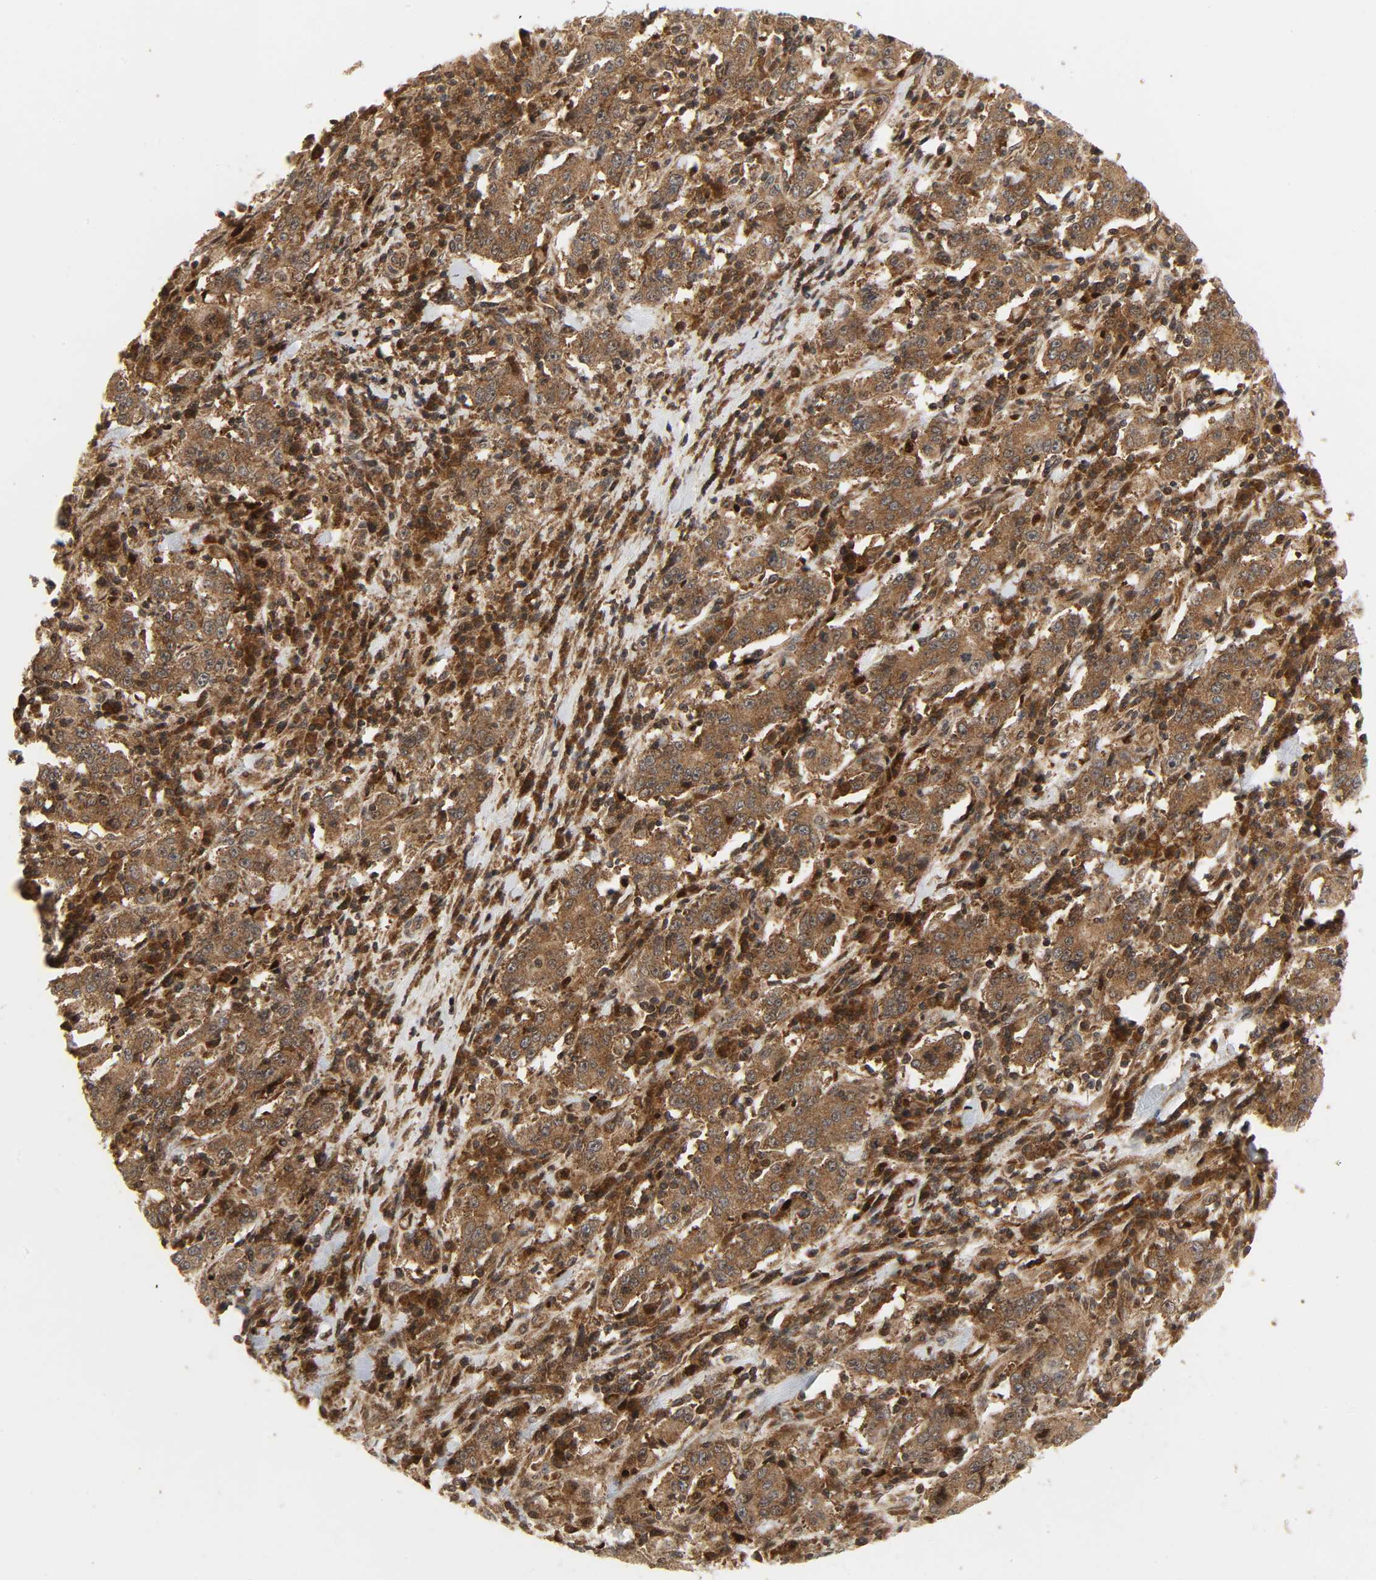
{"staining": {"intensity": "moderate", "quantity": ">75%", "location": "cytoplasmic/membranous"}, "tissue": "stomach cancer", "cell_type": "Tumor cells", "image_type": "cancer", "snomed": [{"axis": "morphology", "description": "Normal tissue, NOS"}, {"axis": "morphology", "description": "Adenocarcinoma, NOS"}, {"axis": "topography", "description": "Stomach, upper"}, {"axis": "topography", "description": "Stomach"}], "caption": "Brown immunohistochemical staining in human stomach cancer reveals moderate cytoplasmic/membranous positivity in approximately >75% of tumor cells.", "gene": "CHUK", "patient": {"sex": "male", "age": 59}}